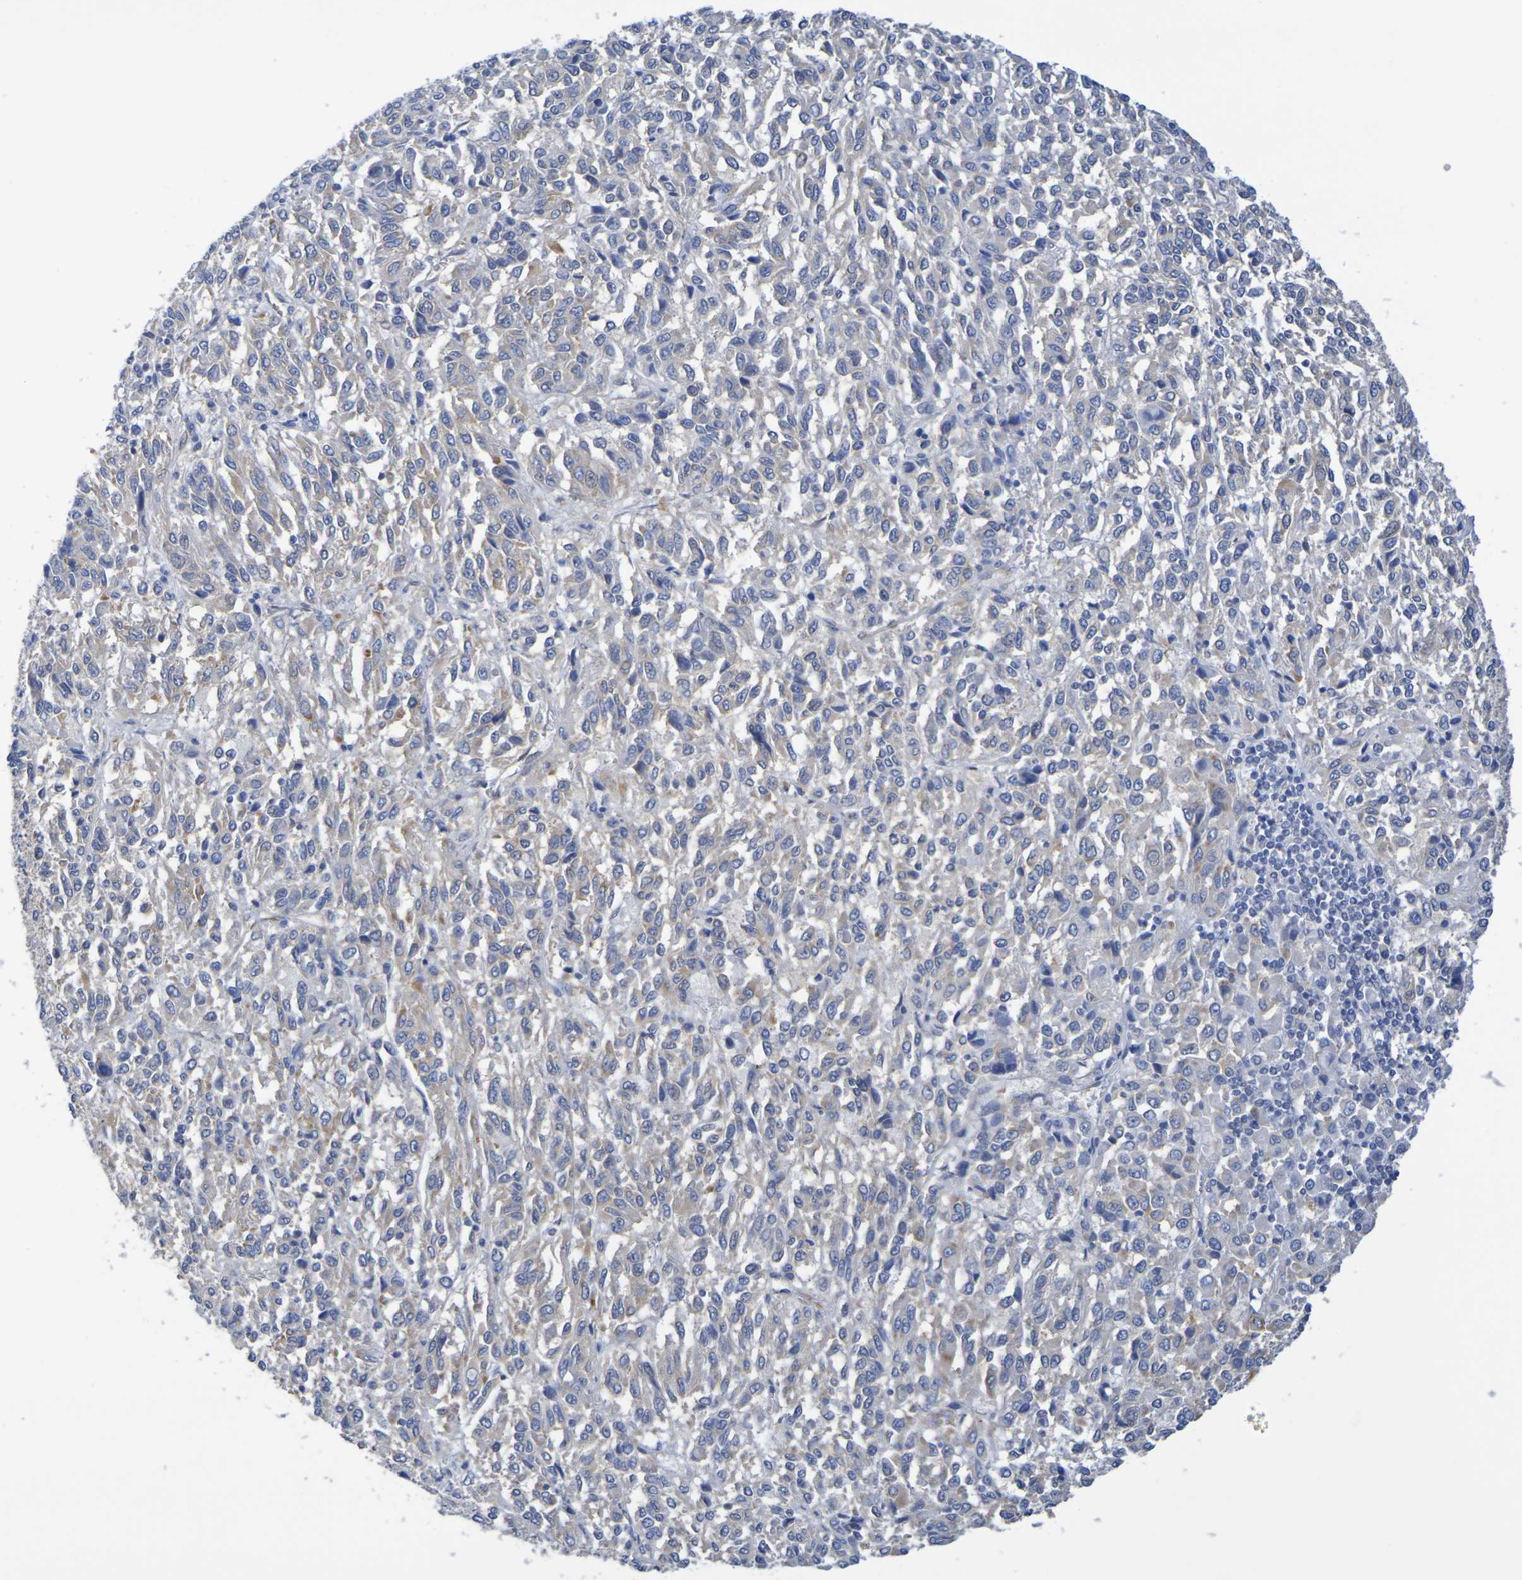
{"staining": {"intensity": "moderate", "quantity": "<25%", "location": "cytoplasmic/membranous"}, "tissue": "melanoma", "cell_type": "Tumor cells", "image_type": "cancer", "snomed": [{"axis": "morphology", "description": "Malignant melanoma, Metastatic site"}, {"axis": "topography", "description": "Lung"}], "caption": "Immunohistochemistry micrograph of melanoma stained for a protein (brown), which shows low levels of moderate cytoplasmic/membranous positivity in about <25% of tumor cells.", "gene": "TMCC3", "patient": {"sex": "male", "age": 64}}